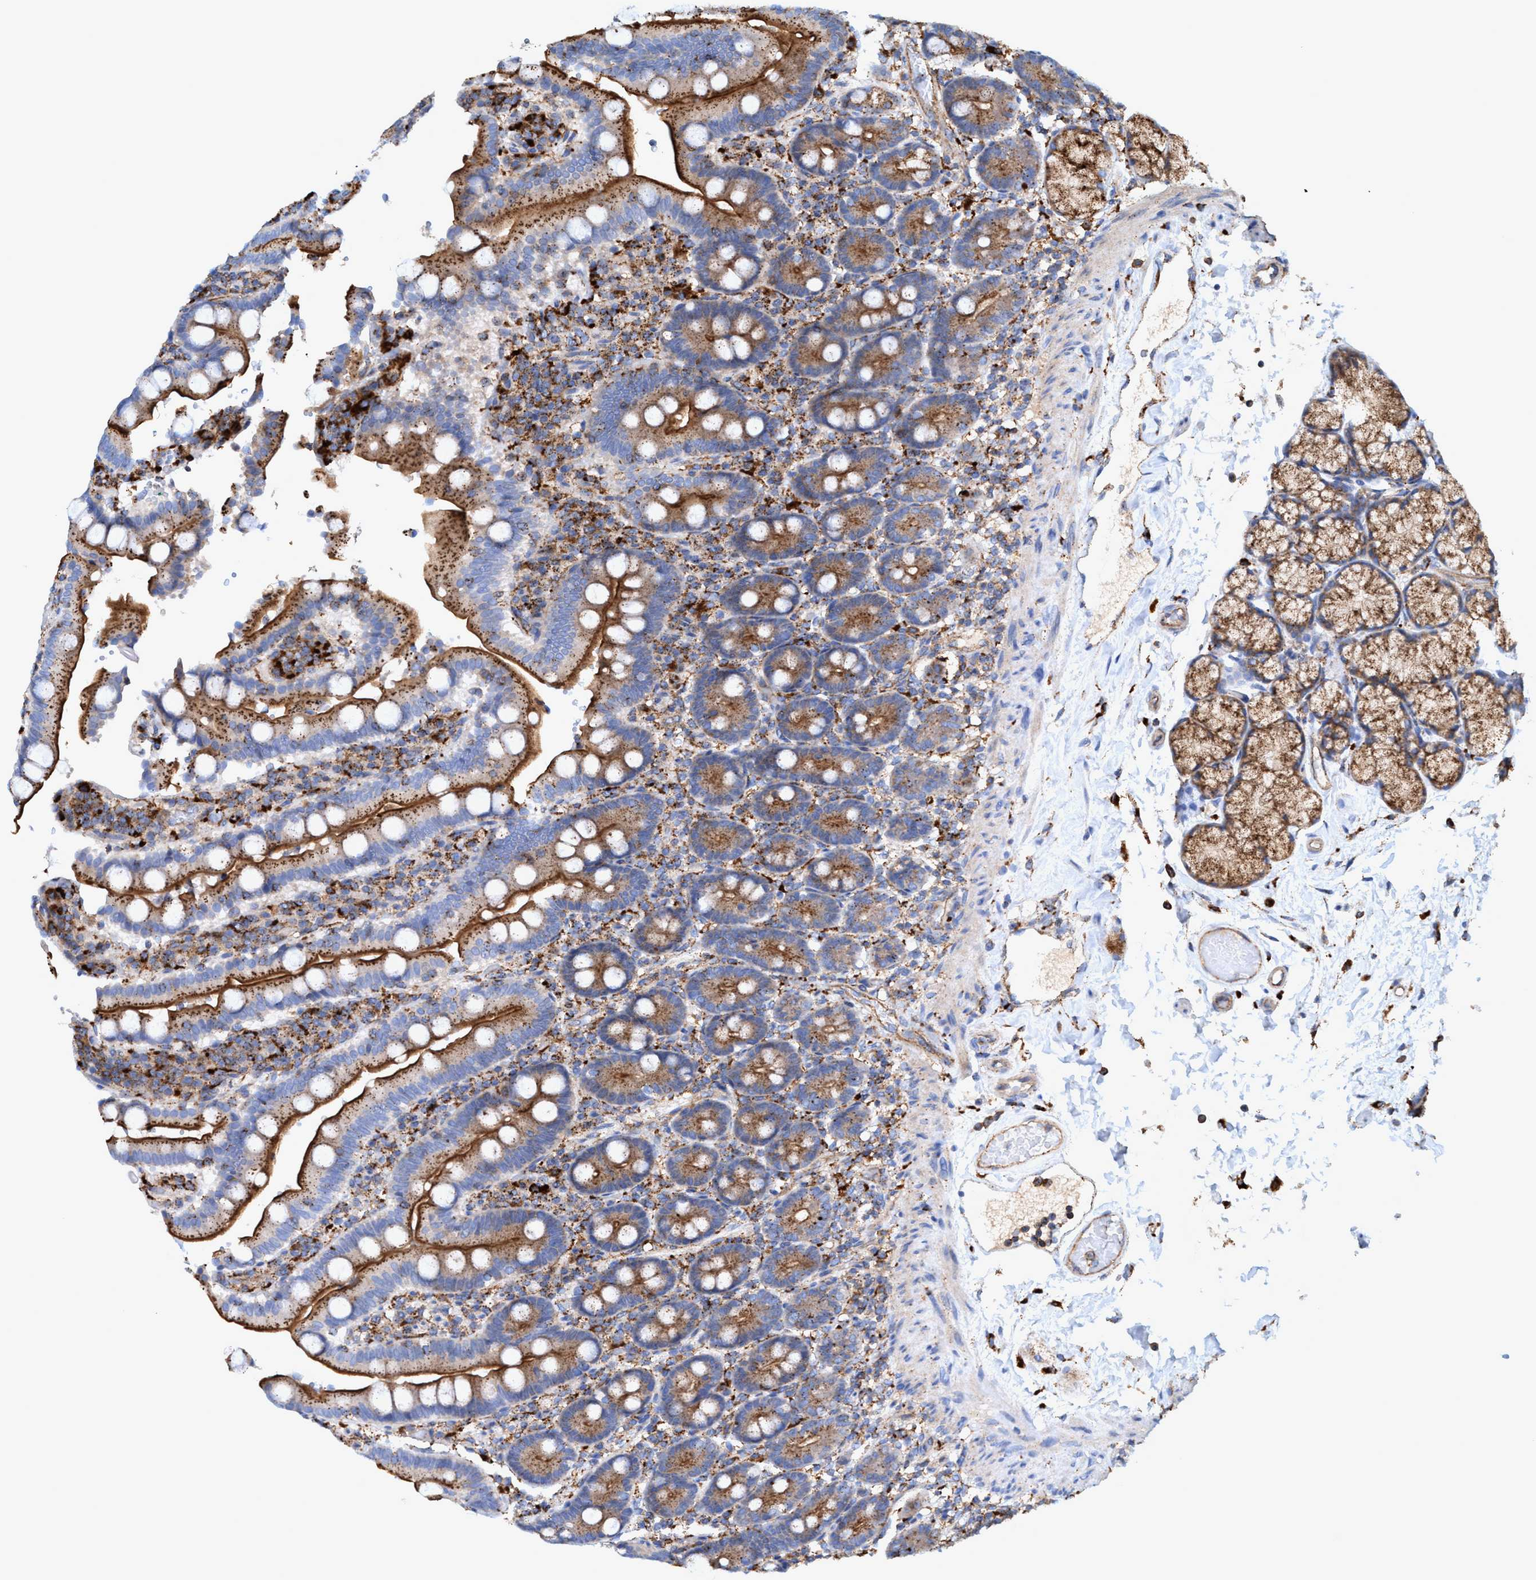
{"staining": {"intensity": "moderate", "quantity": ">75%", "location": "cytoplasmic/membranous"}, "tissue": "duodenum", "cell_type": "Glandular cells", "image_type": "normal", "snomed": [{"axis": "morphology", "description": "Normal tissue, NOS"}, {"axis": "topography", "description": "Small intestine, NOS"}], "caption": "This micrograph demonstrates normal duodenum stained with IHC to label a protein in brown. The cytoplasmic/membranous of glandular cells show moderate positivity for the protein. Nuclei are counter-stained blue.", "gene": "TRIM65", "patient": {"sex": "female", "age": 71}}